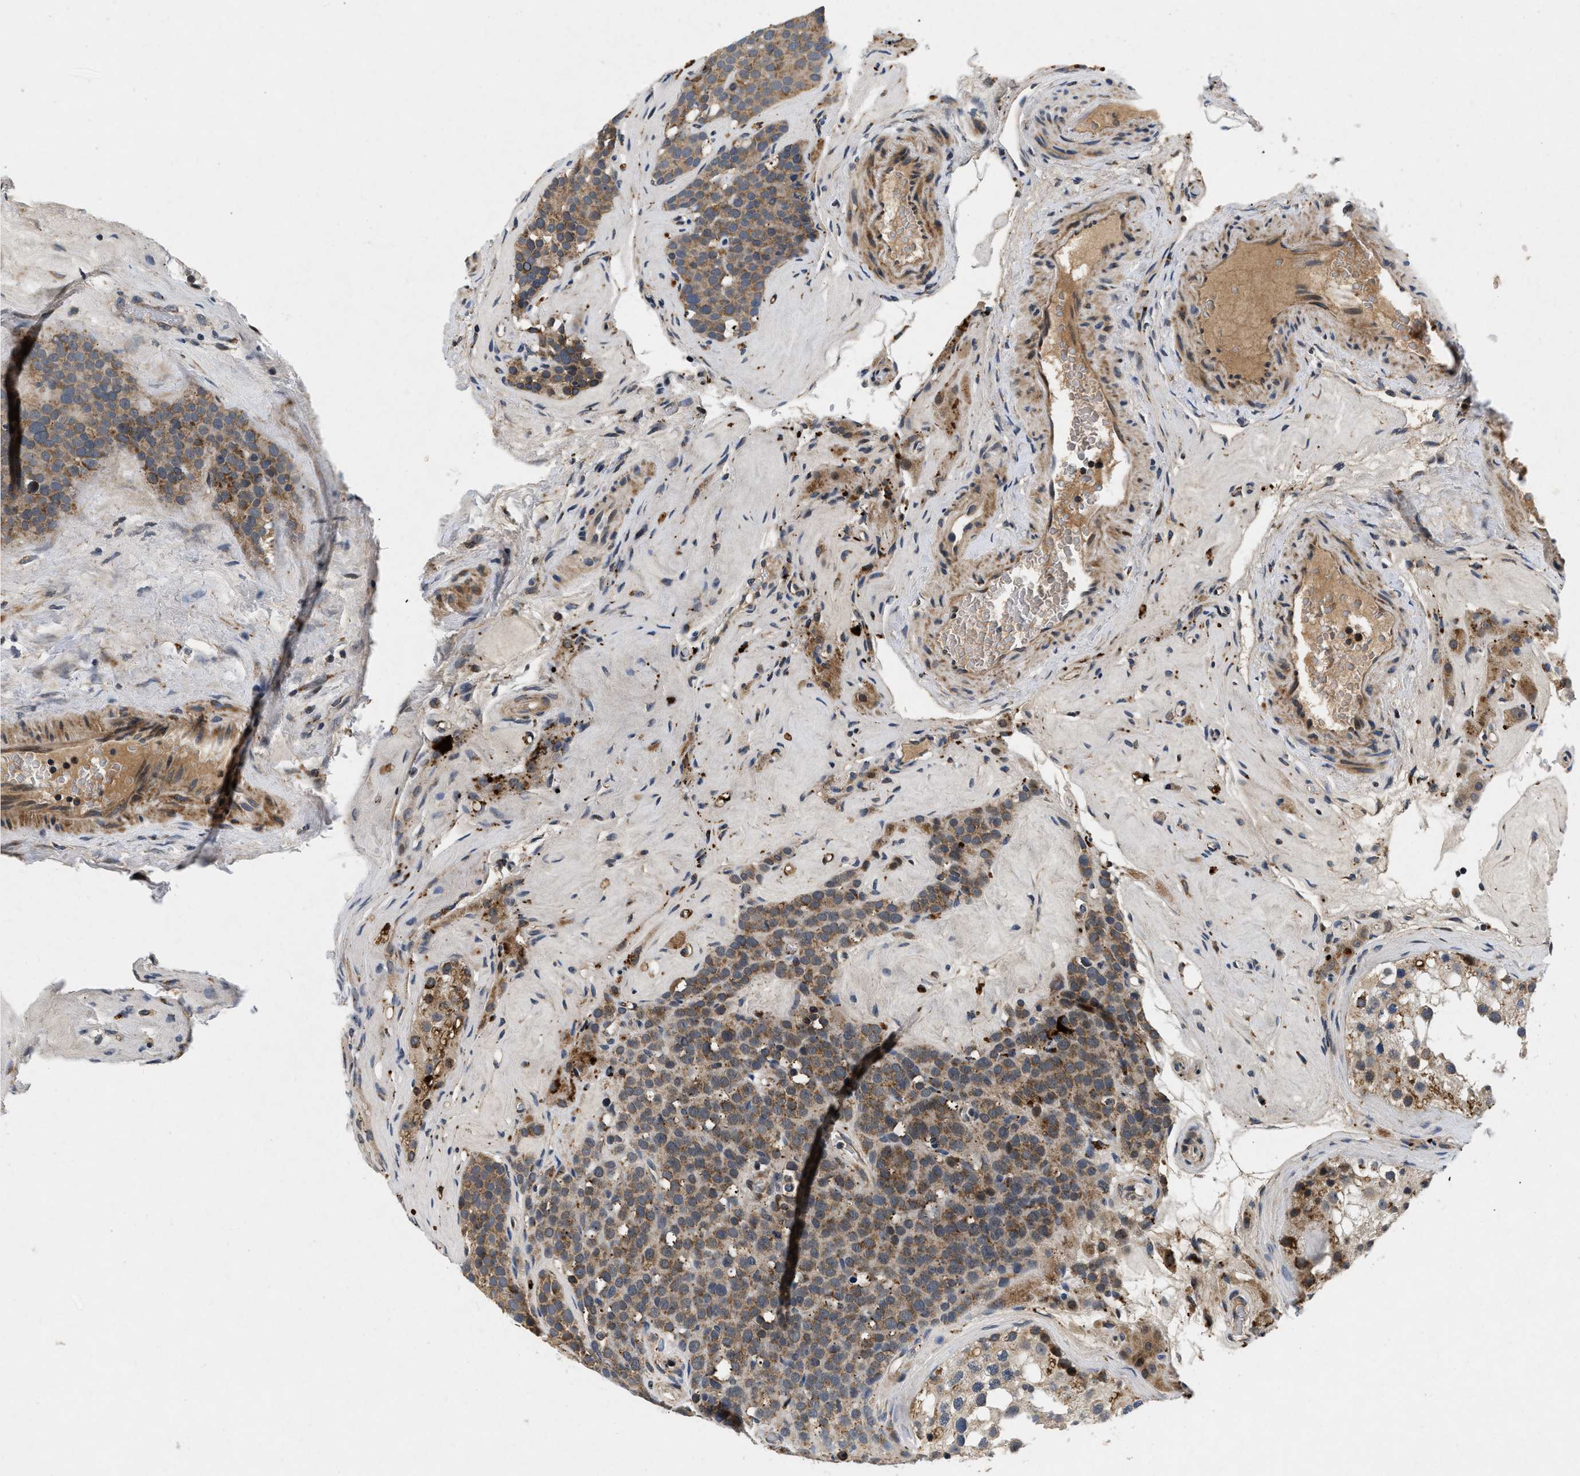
{"staining": {"intensity": "moderate", "quantity": ">75%", "location": "cytoplasmic/membranous"}, "tissue": "testis cancer", "cell_type": "Tumor cells", "image_type": "cancer", "snomed": [{"axis": "morphology", "description": "Seminoma, NOS"}, {"axis": "topography", "description": "Testis"}], "caption": "Immunohistochemical staining of testis cancer displays medium levels of moderate cytoplasmic/membranous protein positivity in about >75% of tumor cells.", "gene": "PDP1", "patient": {"sex": "male", "age": 71}}